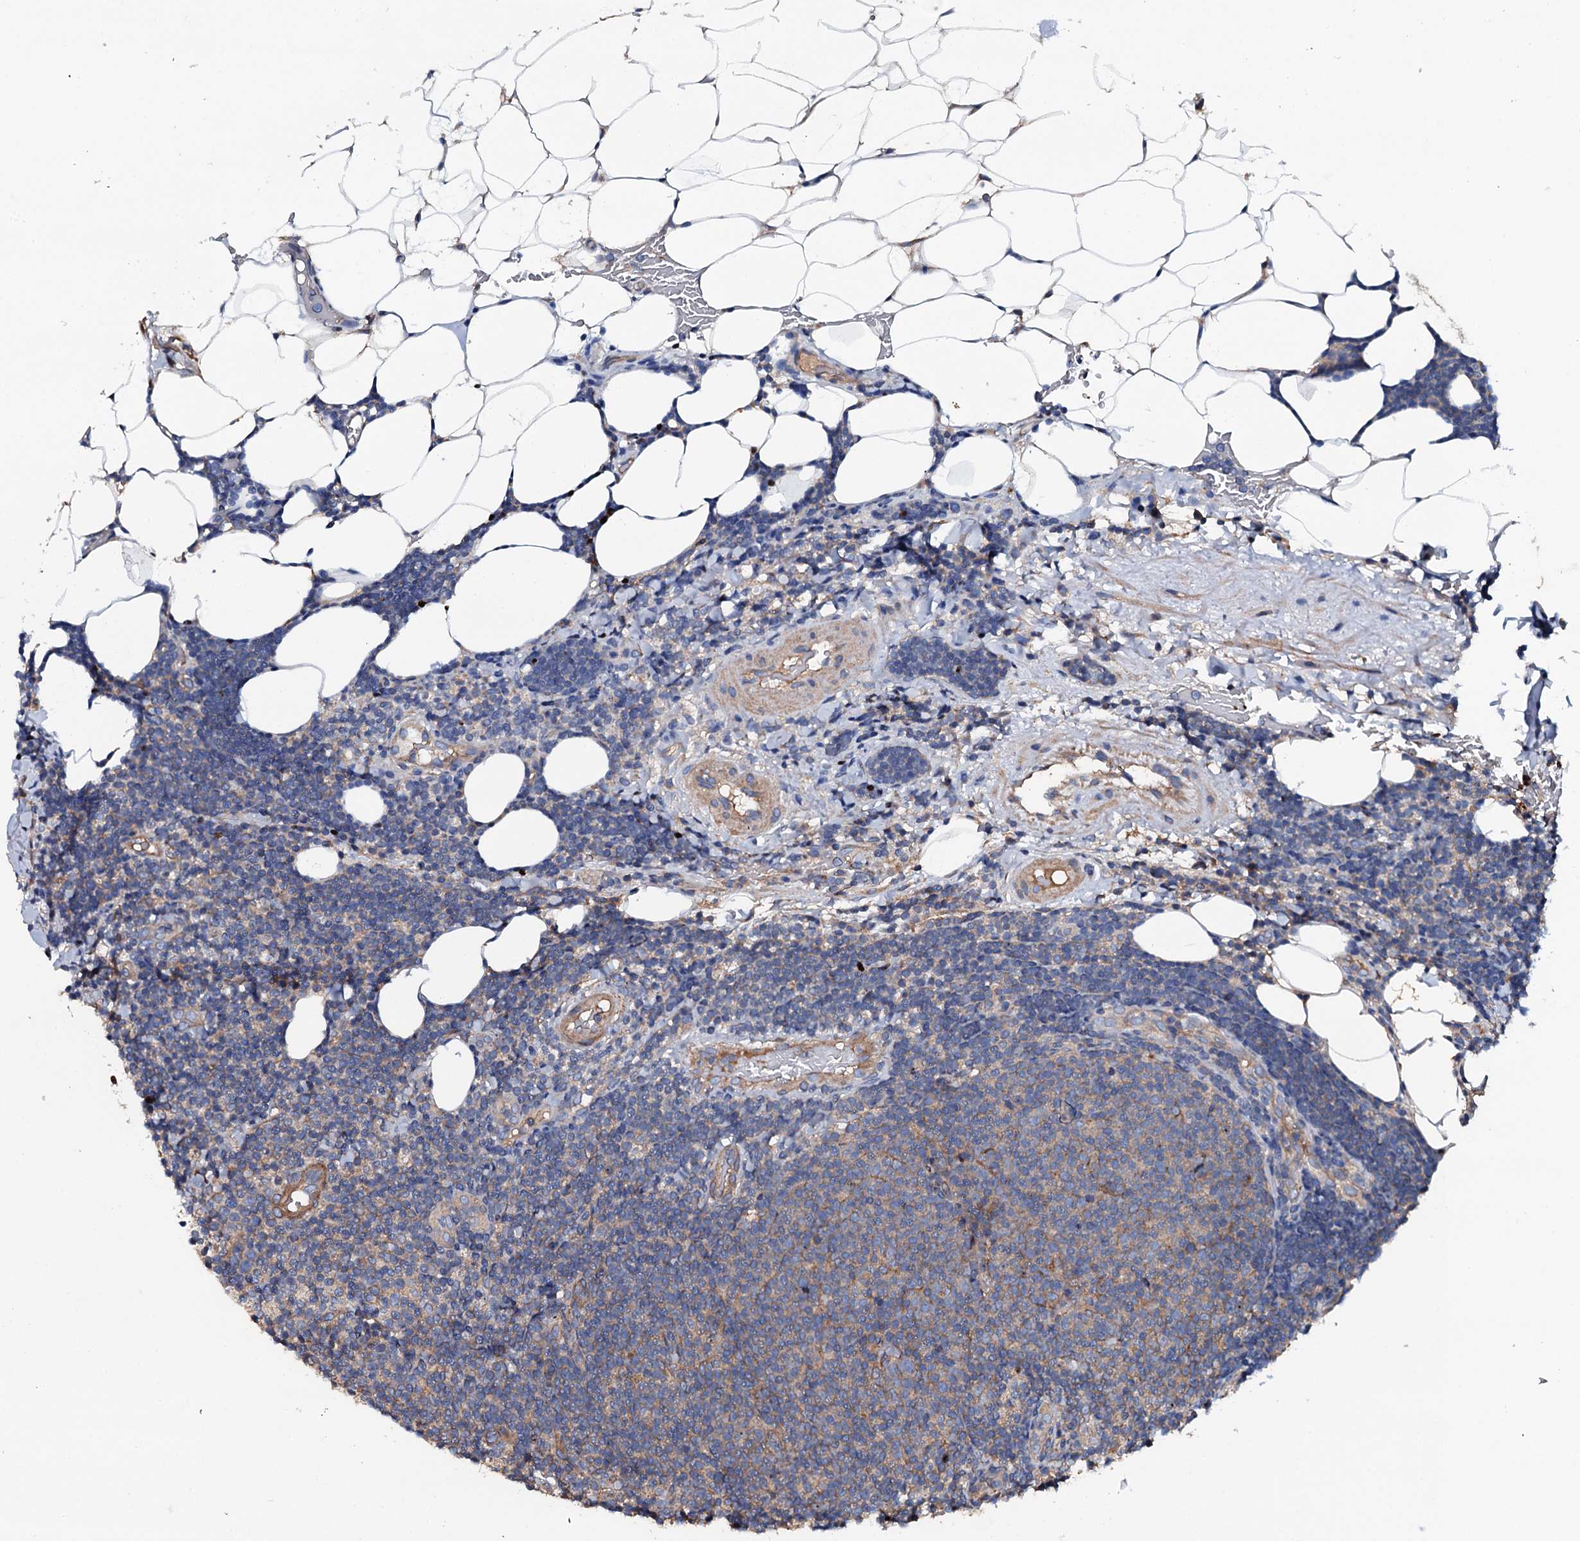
{"staining": {"intensity": "weak", "quantity": "25%-75%", "location": "cytoplasmic/membranous"}, "tissue": "lymphoma", "cell_type": "Tumor cells", "image_type": "cancer", "snomed": [{"axis": "morphology", "description": "Malignant lymphoma, non-Hodgkin's type, Low grade"}, {"axis": "topography", "description": "Lymph node"}], "caption": "Tumor cells show low levels of weak cytoplasmic/membranous positivity in about 25%-75% of cells in human malignant lymphoma, non-Hodgkin's type (low-grade).", "gene": "NEK1", "patient": {"sex": "male", "age": 66}}